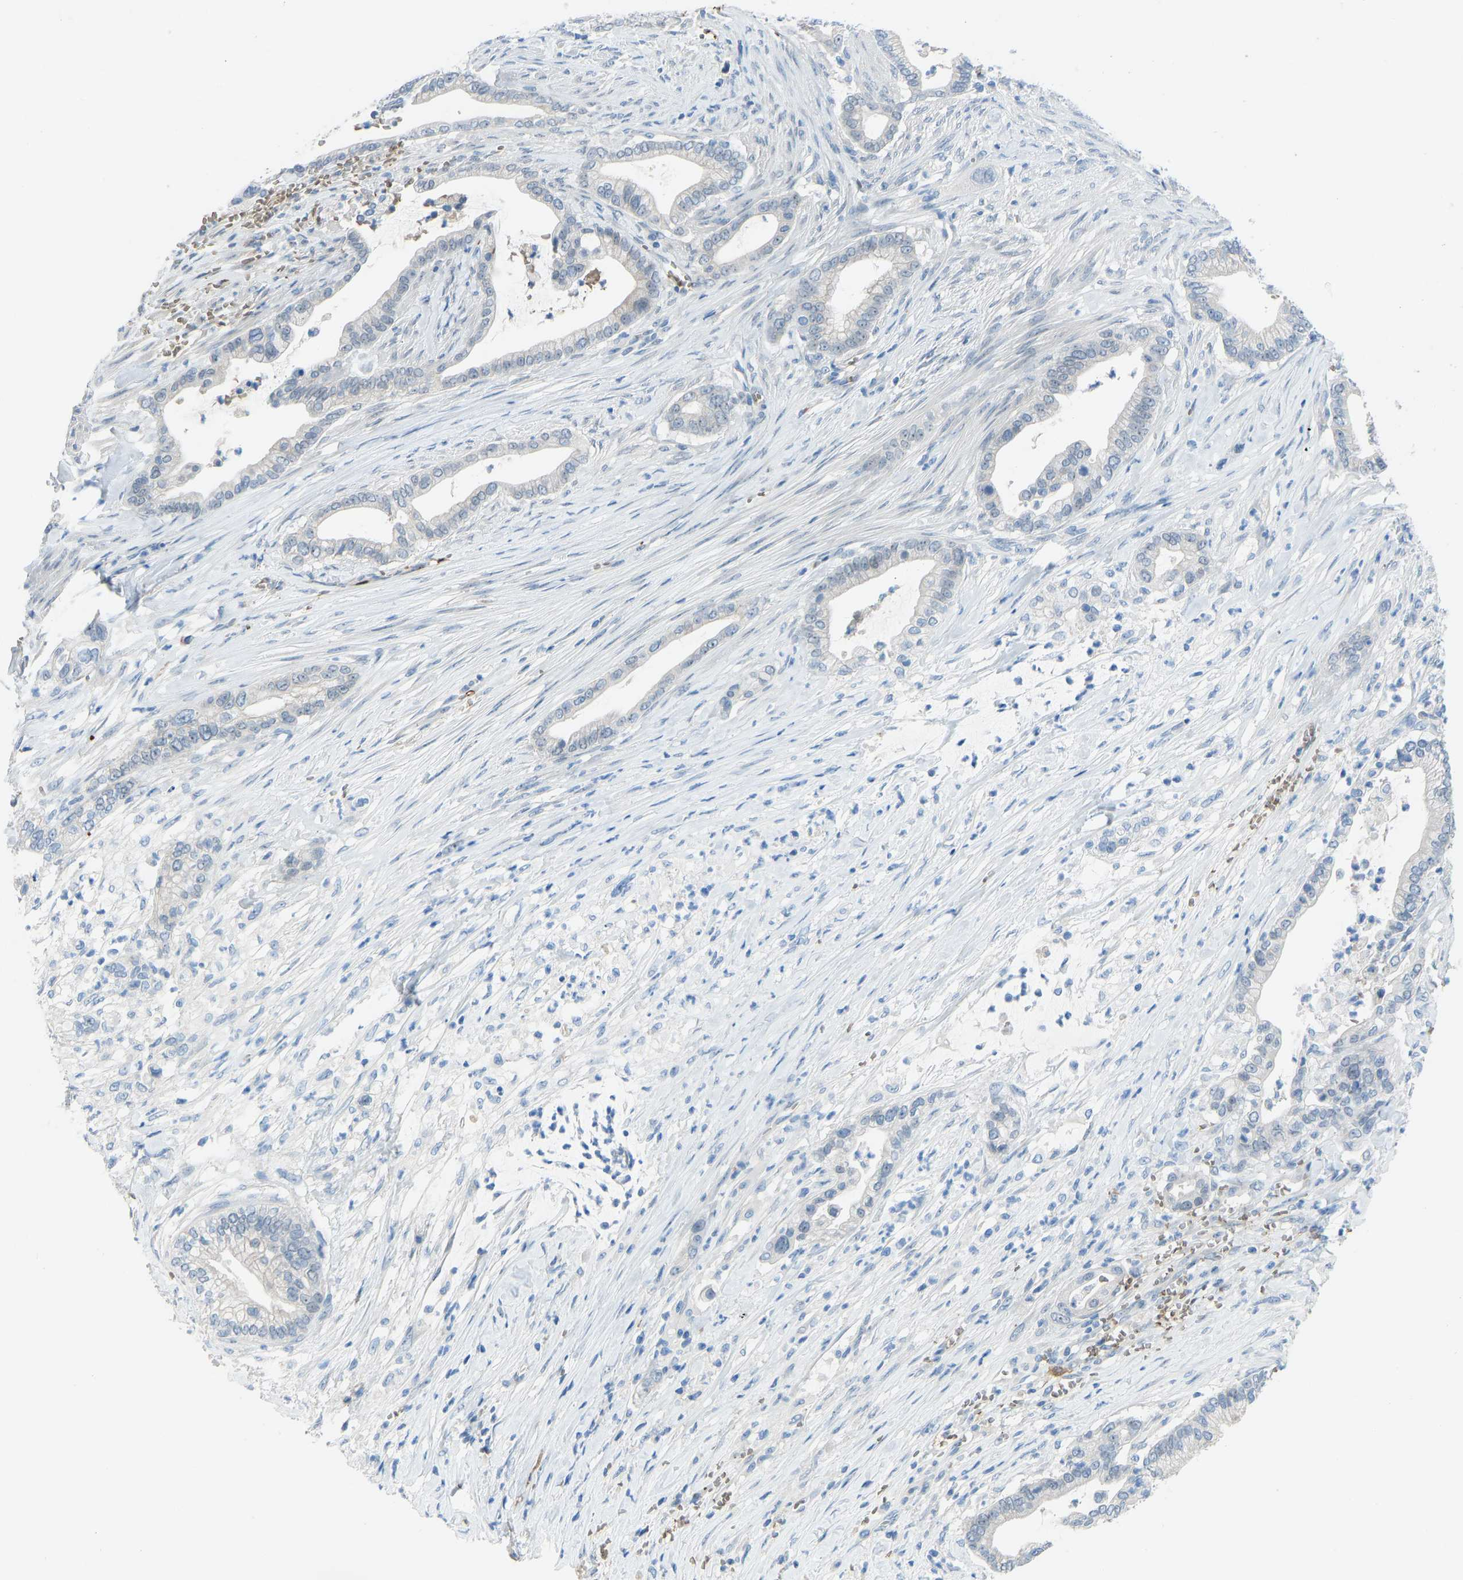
{"staining": {"intensity": "negative", "quantity": "none", "location": "none"}, "tissue": "pancreatic cancer", "cell_type": "Tumor cells", "image_type": "cancer", "snomed": [{"axis": "morphology", "description": "Adenocarcinoma, NOS"}, {"axis": "topography", "description": "Pancreas"}], "caption": "Immunohistochemistry image of human pancreatic cancer stained for a protein (brown), which reveals no staining in tumor cells.", "gene": "PIGS", "patient": {"sex": "male", "age": 69}}